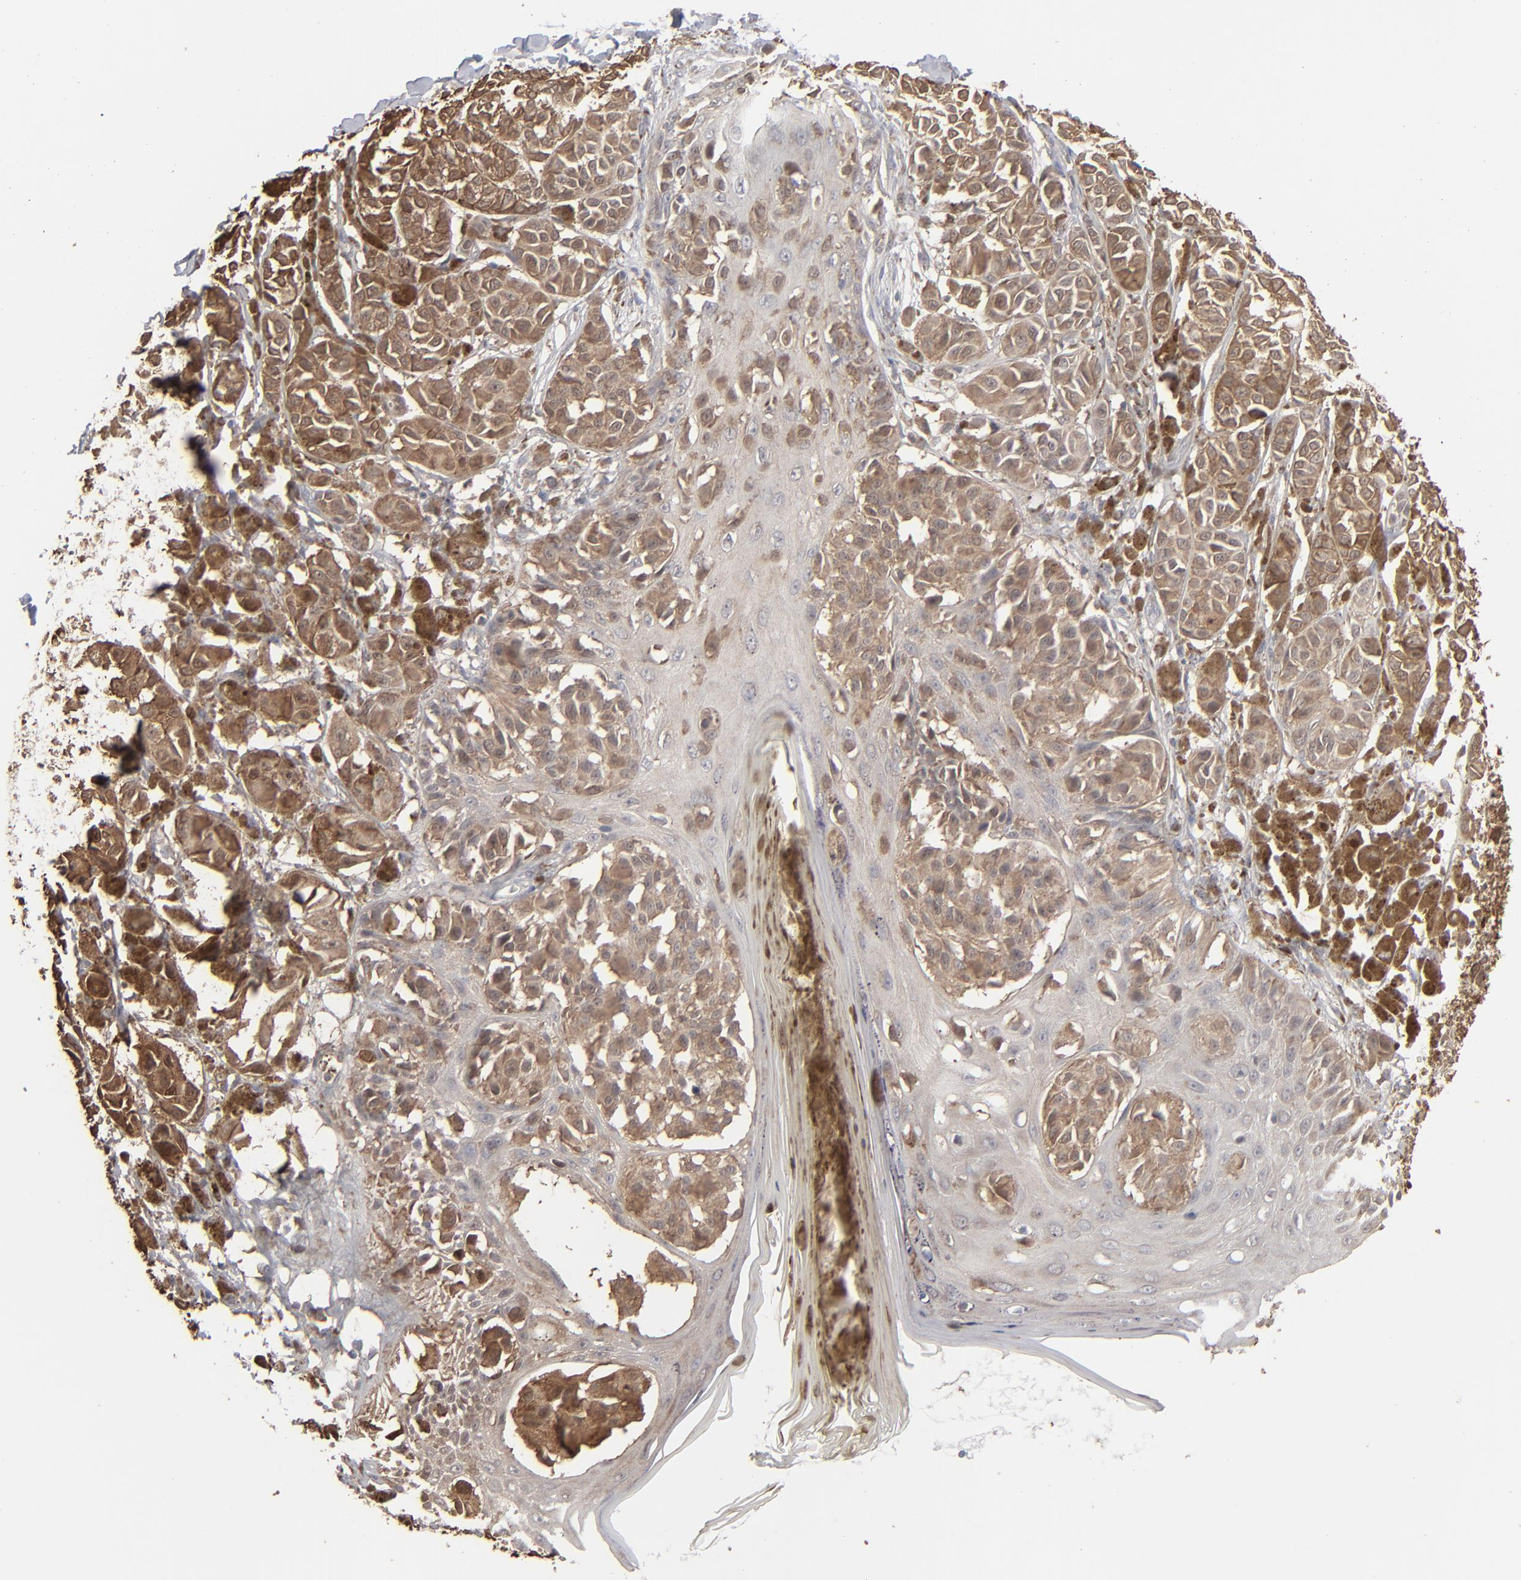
{"staining": {"intensity": "strong", "quantity": ">75%", "location": "cytoplasmic/membranous"}, "tissue": "melanoma", "cell_type": "Tumor cells", "image_type": "cancer", "snomed": [{"axis": "morphology", "description": "Malignant melanoma, NOS"}, {"axis": "topography", "description": "Skin"}], "caption": "Immunohistochemical staining of malignant melanoma shows high levels of strong cytoplasmic/membranous protein expression in approximately >75% of tumor cells.", "gene": "NME1-NME2", "patient": {"sex": "male", "age": 76}}